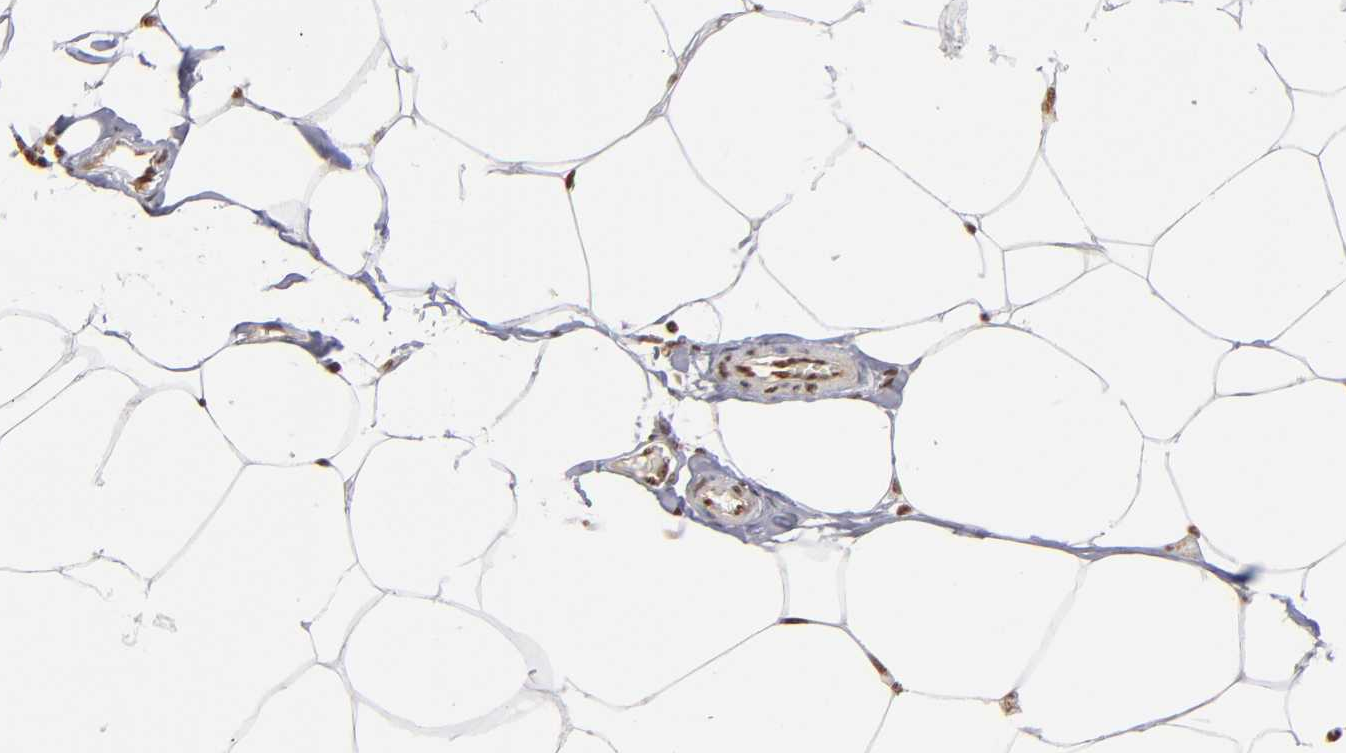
{"staining": {"intensity": "moderate", "quantity": ">75%", "location": "nuclear"}, "tissue": "adipose tissue", "cell_type": "Adipocytes", "image_type": "normal", "snomed": [{"axis": "morphology", "description": "Normal tissue, NOS"}, {"axis": "morphology", "description": "Adenocarcinoma, NOS"}, {"axis": "topography", "description": "Colon"}, {"axis": "topography", "description": "Peripheral nerve tissue"}], "caption": "A brown stain labels moderate nuclear expression of a protein in adipocytes of benign human adipose tissue. (Brightfield microscopy of DAB IHC at high magnification).", "gene": "ABL2", "patient": {"sex": "male", "age": 14}}